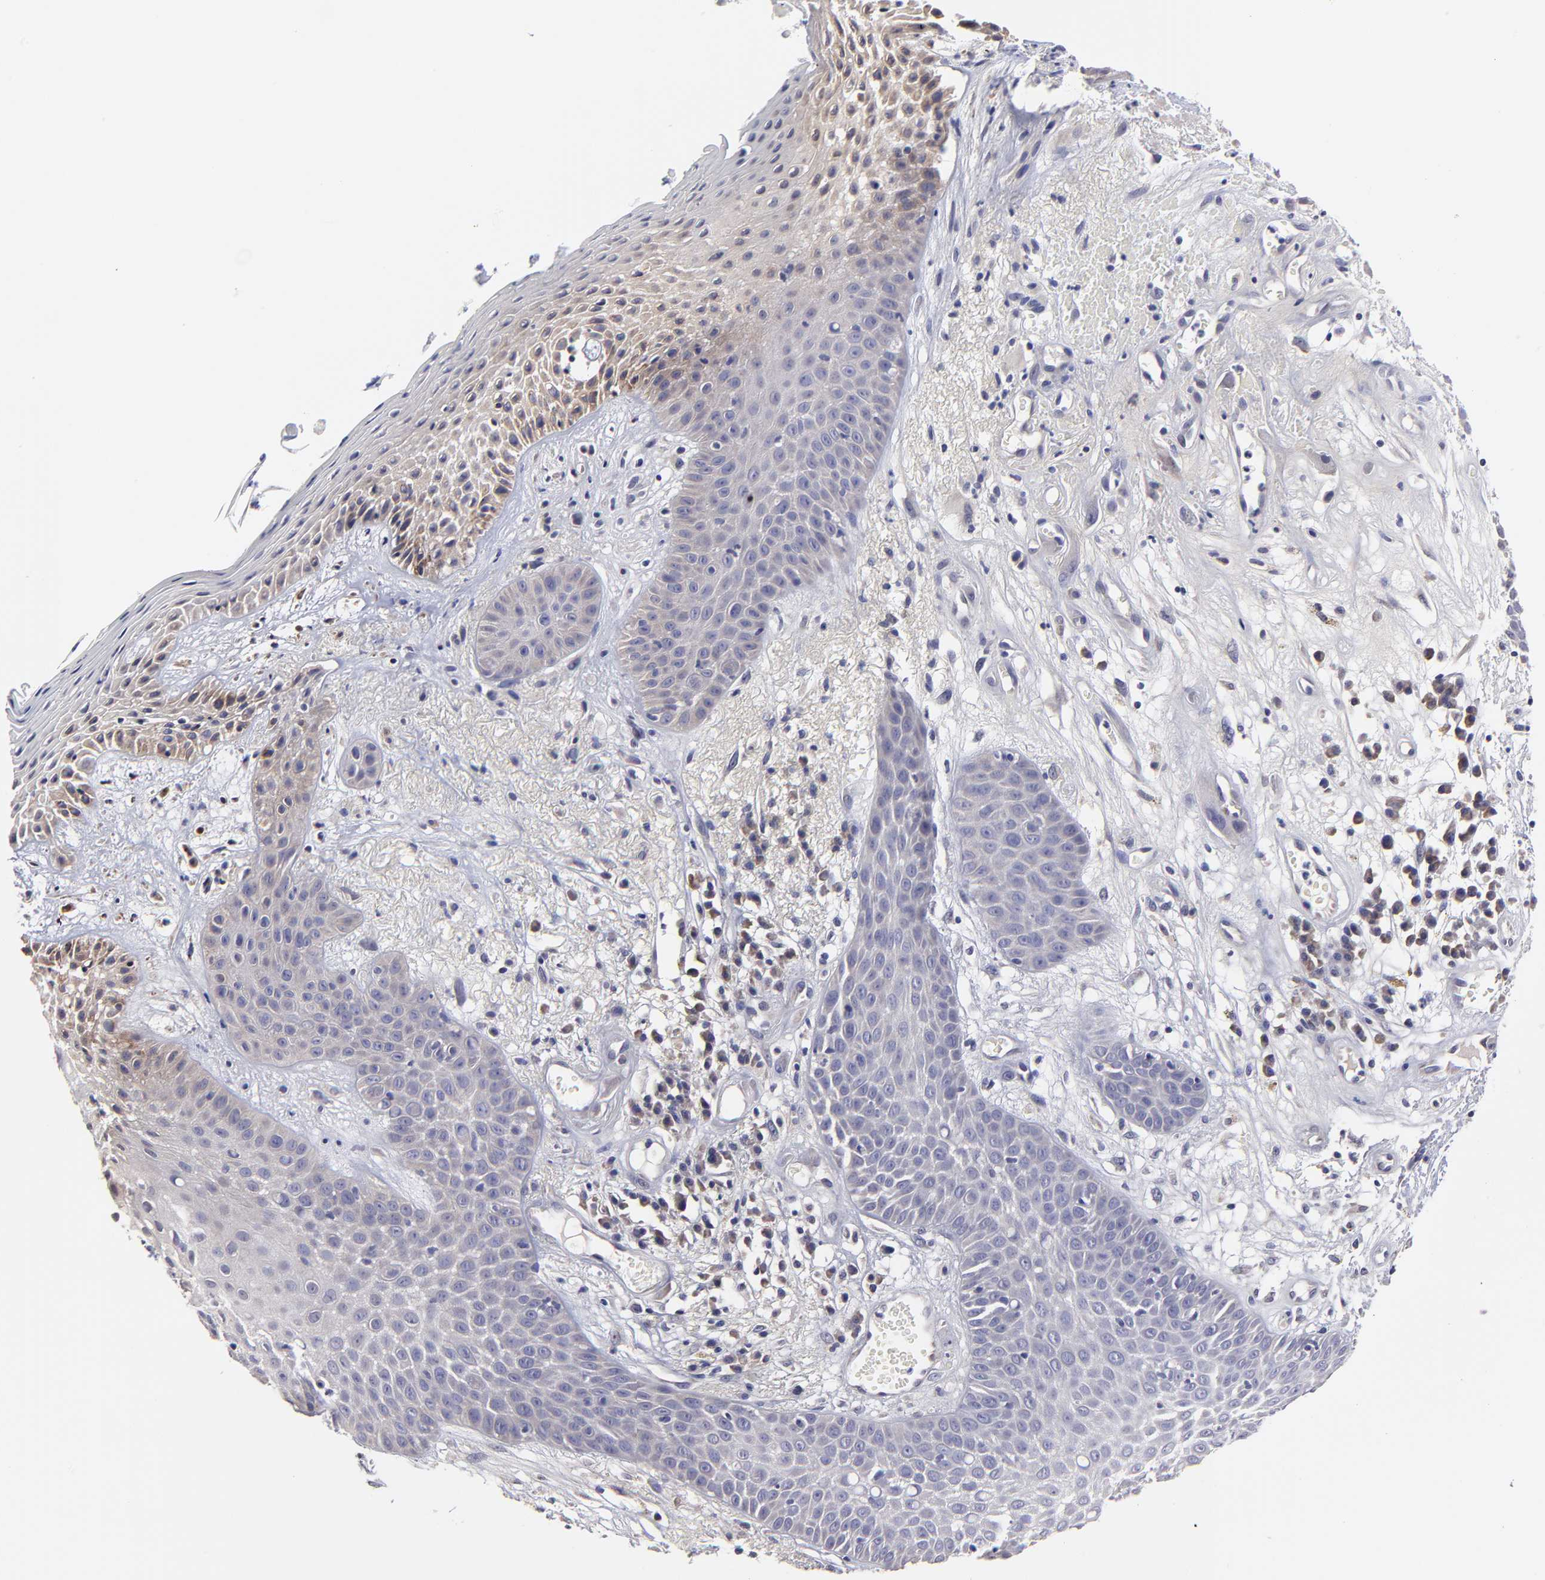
{"staining": {"intensity": "negative", "quantity": "none", "location": "none"}, "tissue": "skin cancer", "cell_type": "Tumor cells", "image_type": "cancer", "snomed": [{"axis": "morphology", "description": "Squamous cell carcinoma, NOS"}, {"axis": "topography", "description": "Skin"}], "caption": "This is an immunohistochemistry histopathology image of human squamous cell carcinoma (skin). There is no positivity in tumor cells.", "gene": "BTG2", "patient": {"sex": "male", "age": 65}}